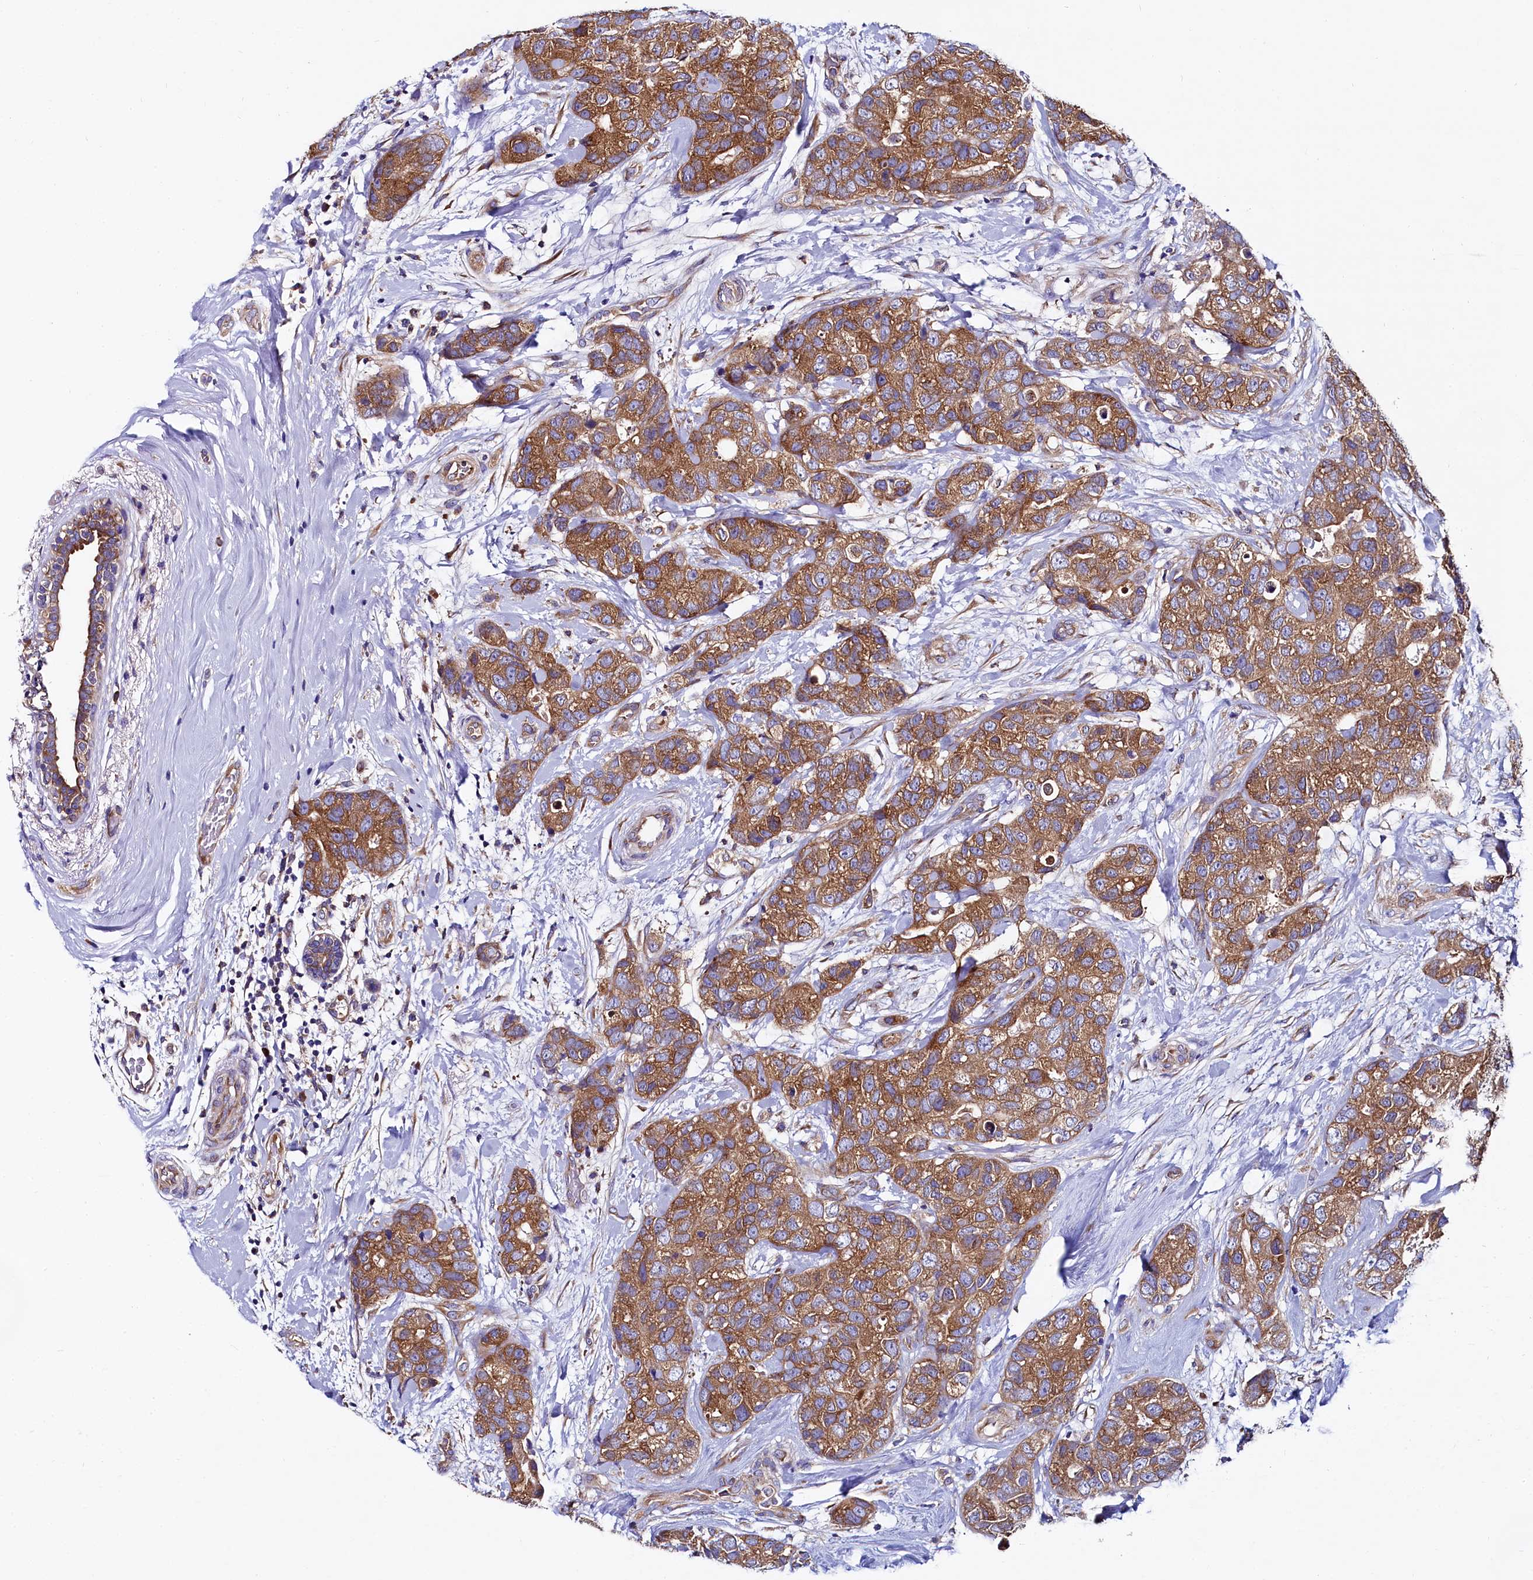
{"staining": {"intensity": "moderate", "quantity": ">75%", "location": "cytoplasmic/membranous"}, "tissue": "breast cancer", "cell_type": "Tumor cells", "image_type": "cancer", "snomed": [{"axis": "morphology", "description": "Duct carcinoma"}, {"axis": "topography", "description": "Breast"}], "caption": "A high-resolution micrograph shows immunohistochemistry (IHC) staining of breast invasive ductal carcinoma, which shows moderate cytoplasmic/membranous expression in approximately >75% of tumor cells.", "gene": "QARS1", "patient": {"sex": "female", "age": 62}}